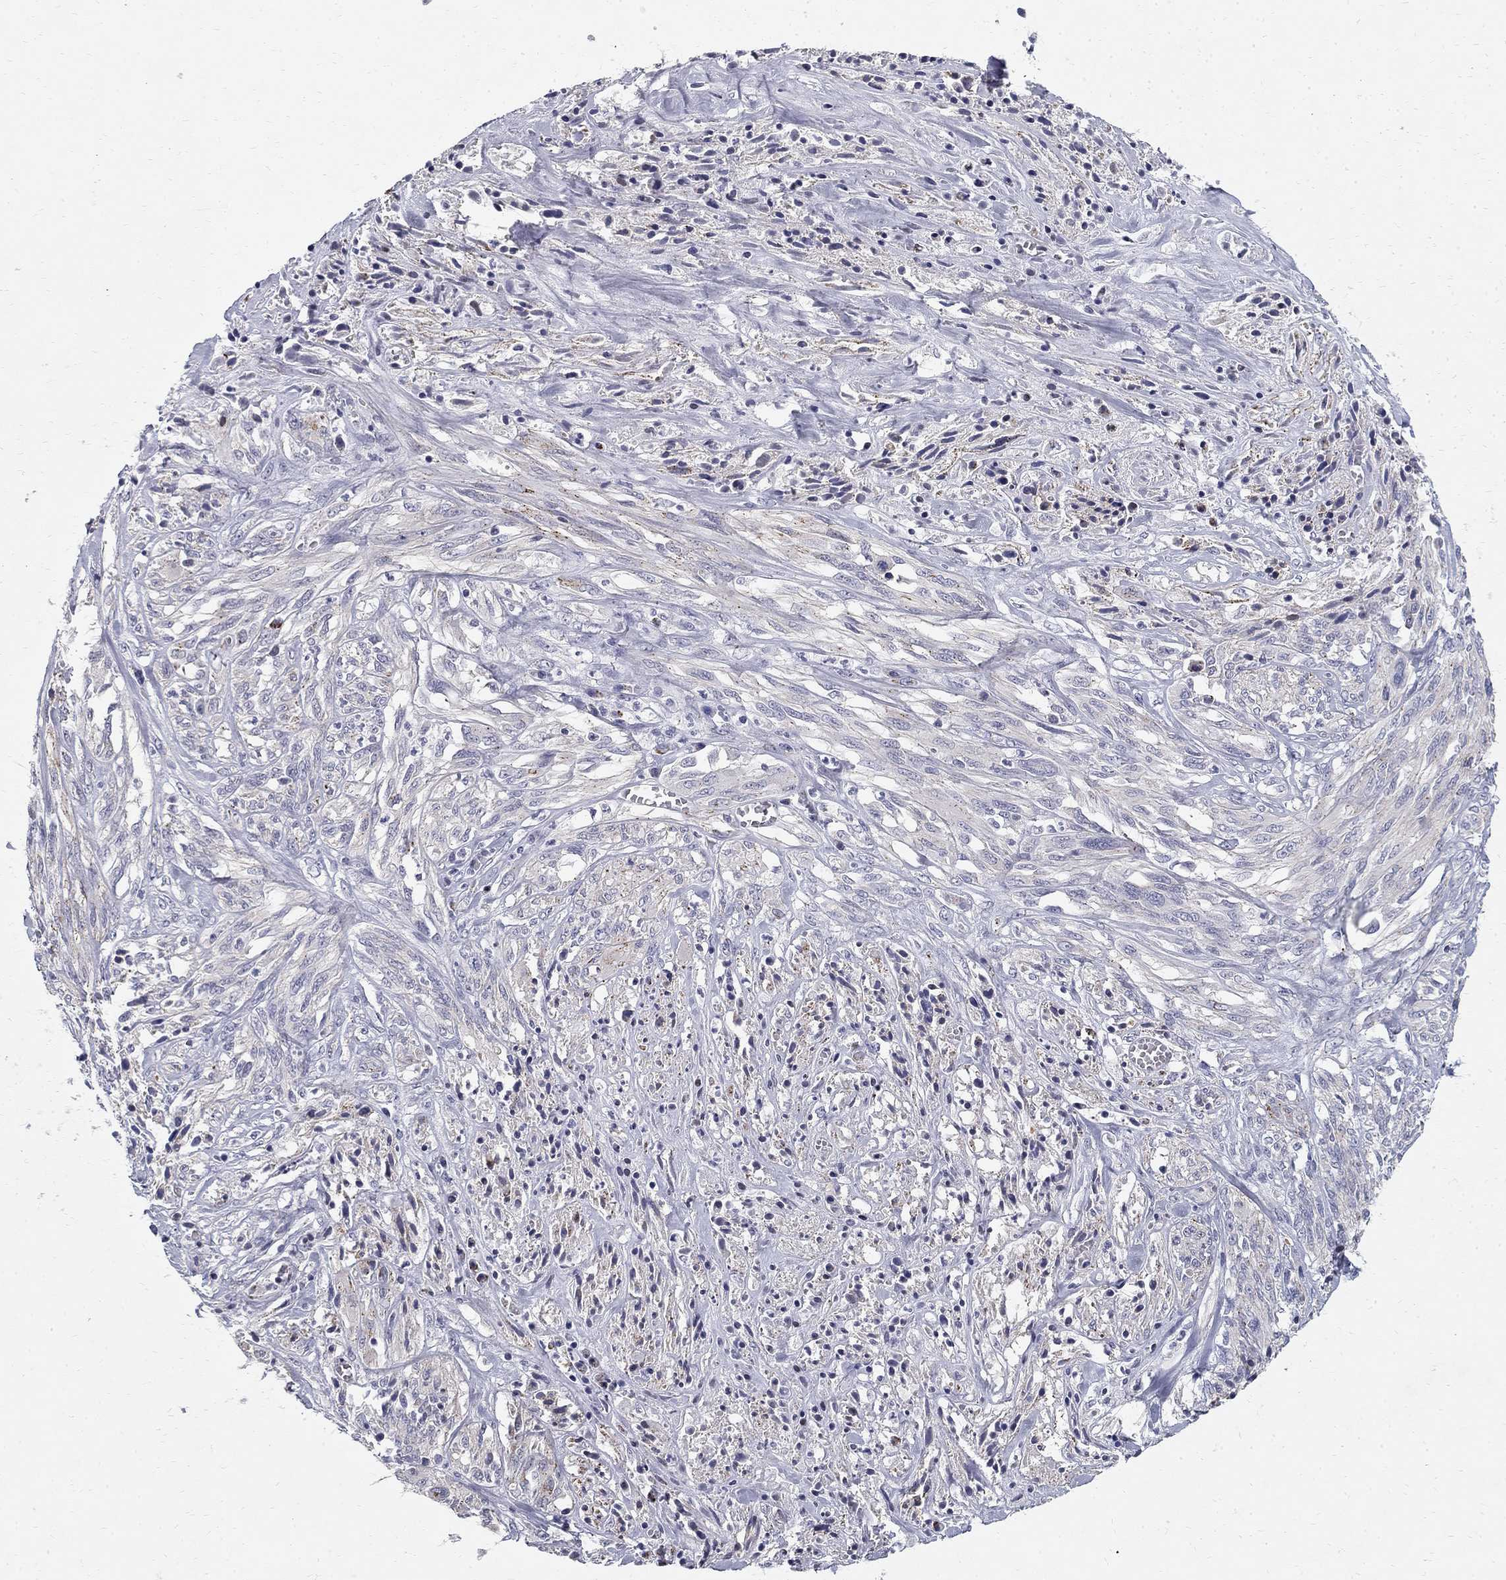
{"staining": {"intensity": "negative", "quantity": "none", "location": "none"}, "tissue": "melanoma", "cell_type": "Tumor cells", "image_type": "cancer", "snomed": [{"axis": "morphology", "description": "Malignant melanoma, NOS"}, {"axis": "topography", "description": "Skin"}], "caption": "A high-resolution photomicrograph shows immunohistochemistry (IHC) staining of melanoma, which demonstrates no significant staining in tumor cells.", "gene": "CLIC6", "patient": {"sex": "female", "age": 91}}